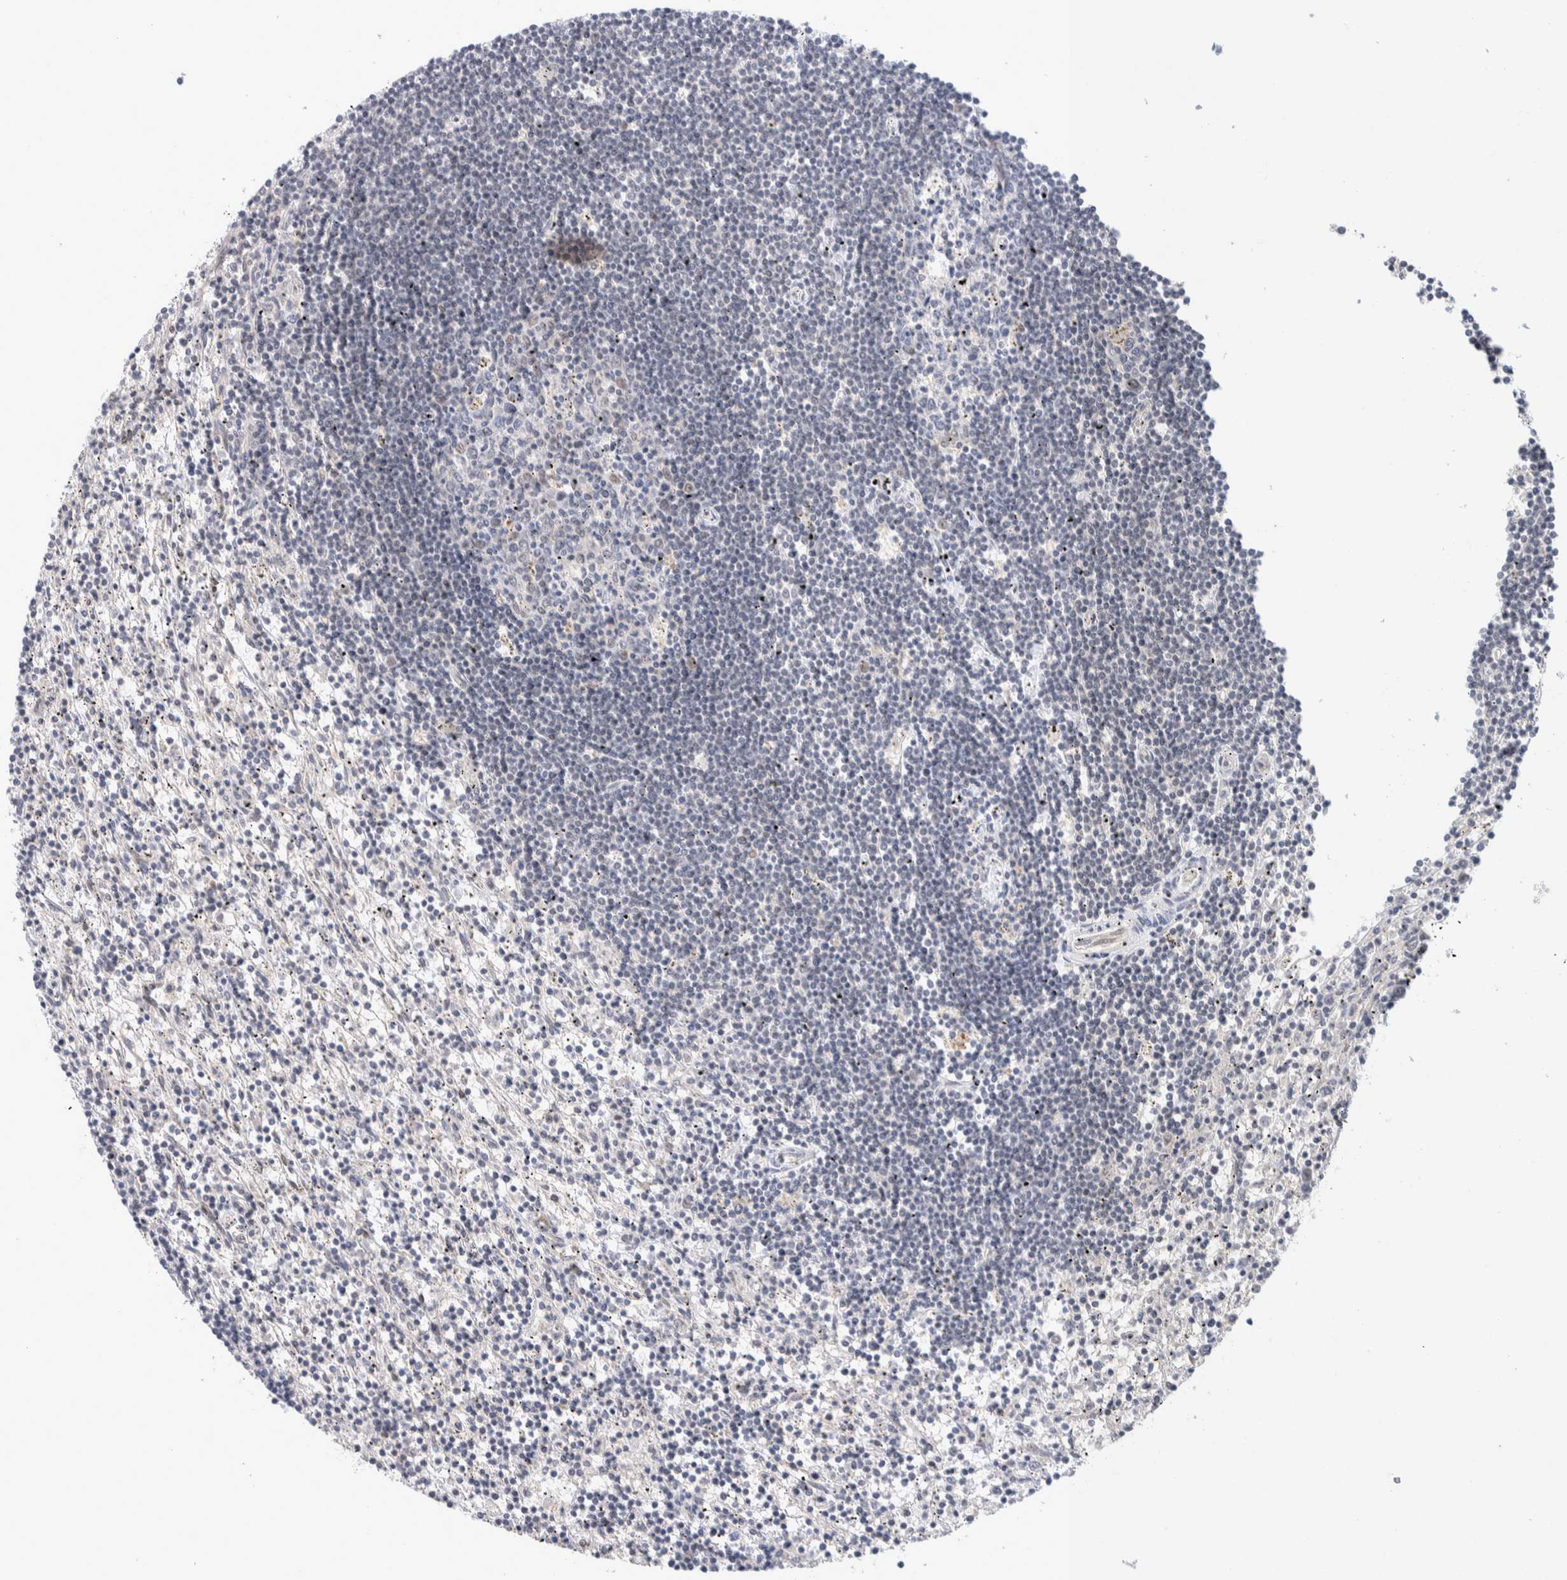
{"staining": {"intensity": "negative", "quantity": "none", "location": "none"}, "tissue": "lymphoma", "cell_type": "Tumor cells", "image_type": "cancer", "snomed": [{"axis": "morphology", "description": "Malignant lymphoma, non-Hodgkin's type, Low grade"}, {"axis": "topography", "description": "Spleen"}], "caption": "Tumor cells are negative for brown protein staining in lymphoma.", "gene": "CRAT", "patient": {"sex": "male", "age": 76}}